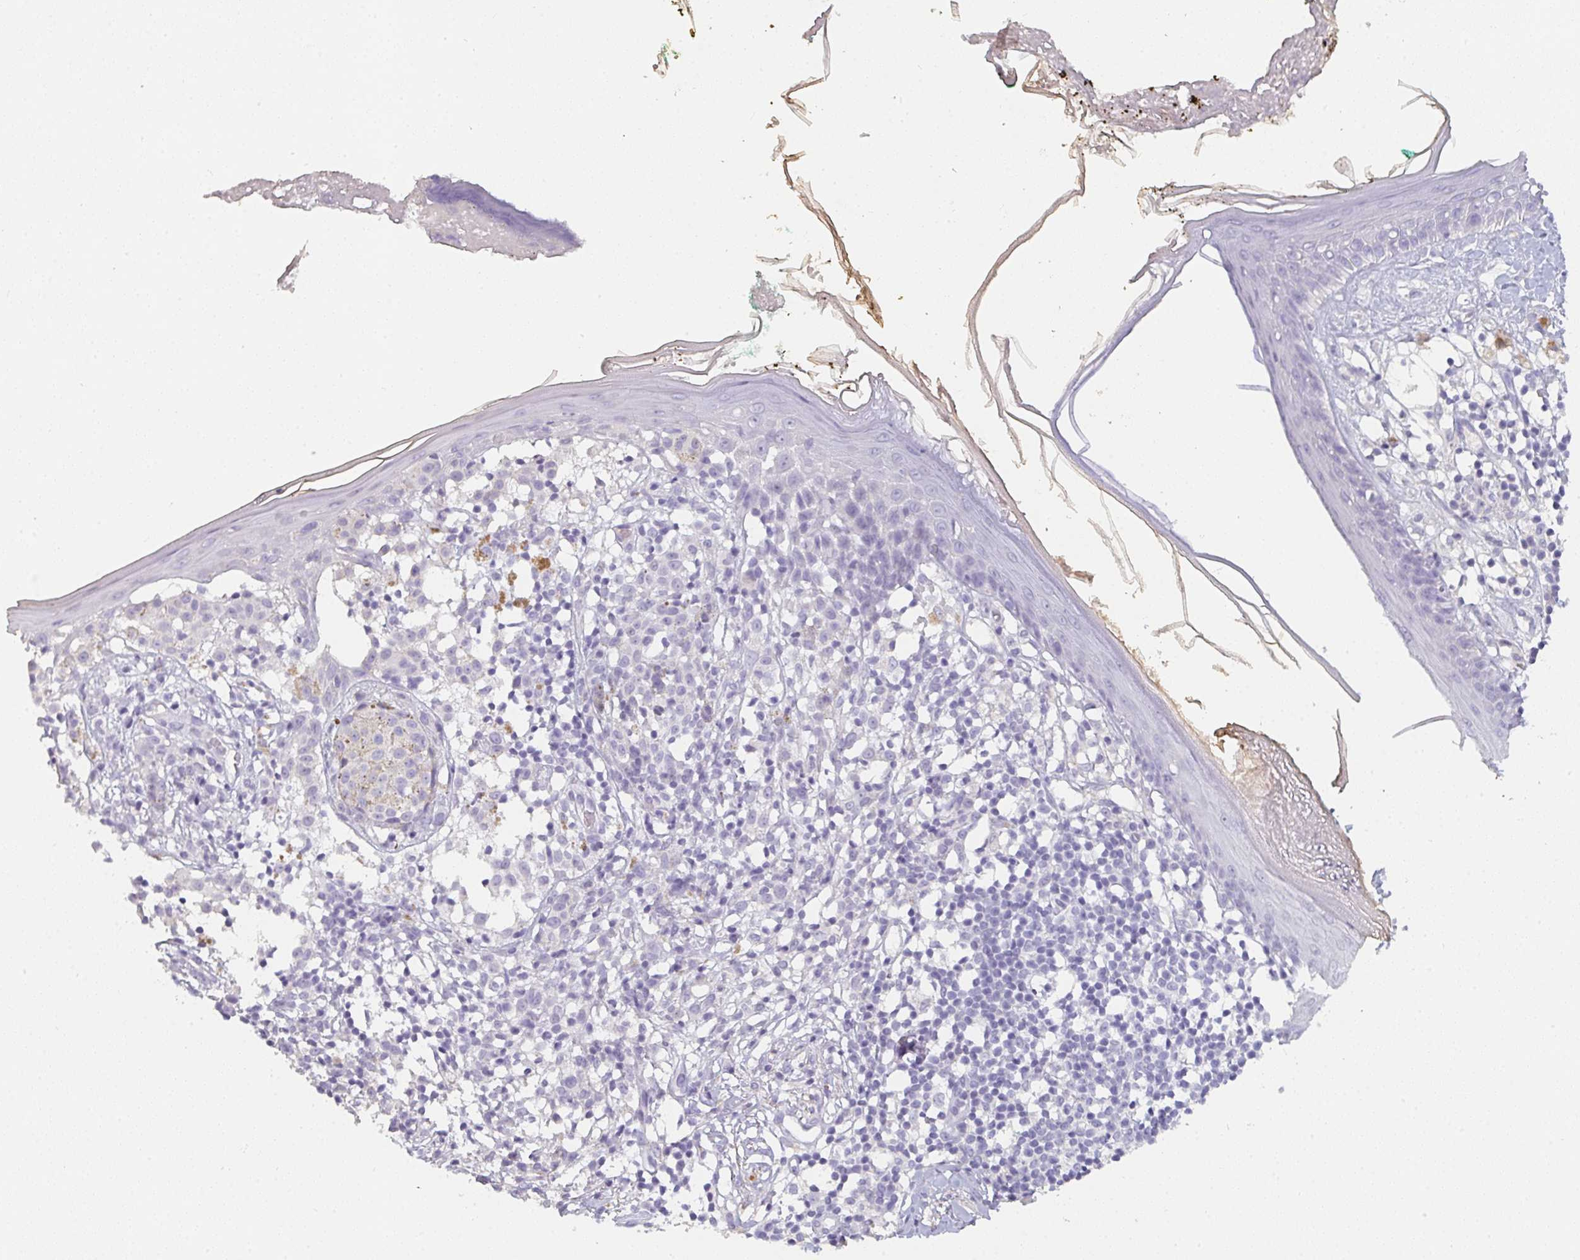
{"staining": {"intensity": "negative", "quantity": "none", "location": "none"}, "tissue": "skin", "cell_type": "Fibroblasts", "image_type": "normal", "snomed": [{"axis": "morphology", "description": "Normal tissue, NOS"}, {"axis": "topography", "description": "Skin"}], "caption": "Immunohistochemical staining of benign human skin exhibits no significant staining in fibroblasts.", "gene": "C1QTNF8", "patient": {"sex": "female", "age": 34}}